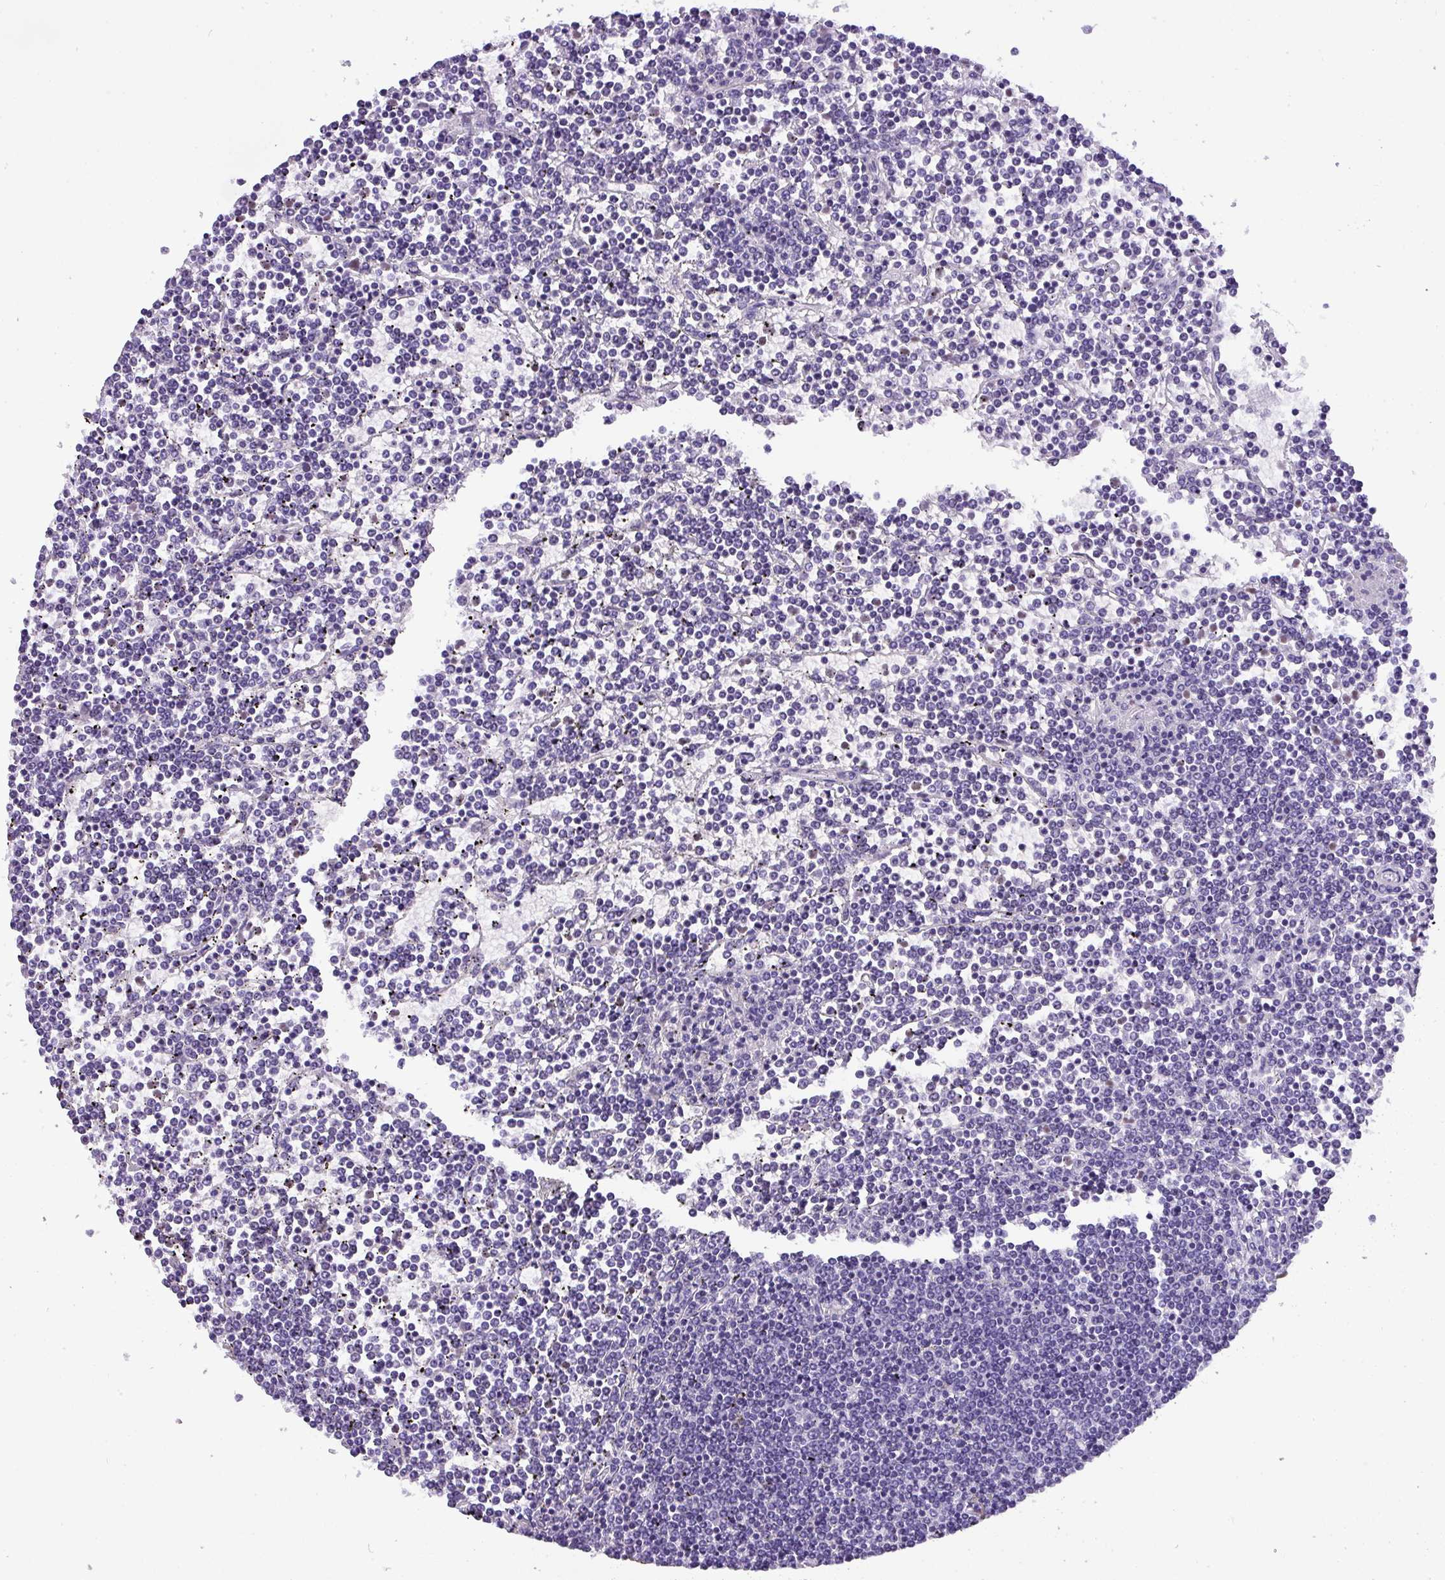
{"staining": {"intensity": "negative", "quantity": "none", "location": "none"}, "tissue": "lymphoma", "cell_type": "Tumor cells", "image_type": "cancer", "snomed": [{"axis": "morphology", "description": "Malignant lymphoma, non-Hodgkin's type, Low grade"}, {"axis": "topography", "description": "Spleen"}], "caption": "Immunohistochemical staining of human lymphoma reveals no significant expression in tumor cells.", "gene": "MUC21", "patient": {"sex": "female", "age": 19}}